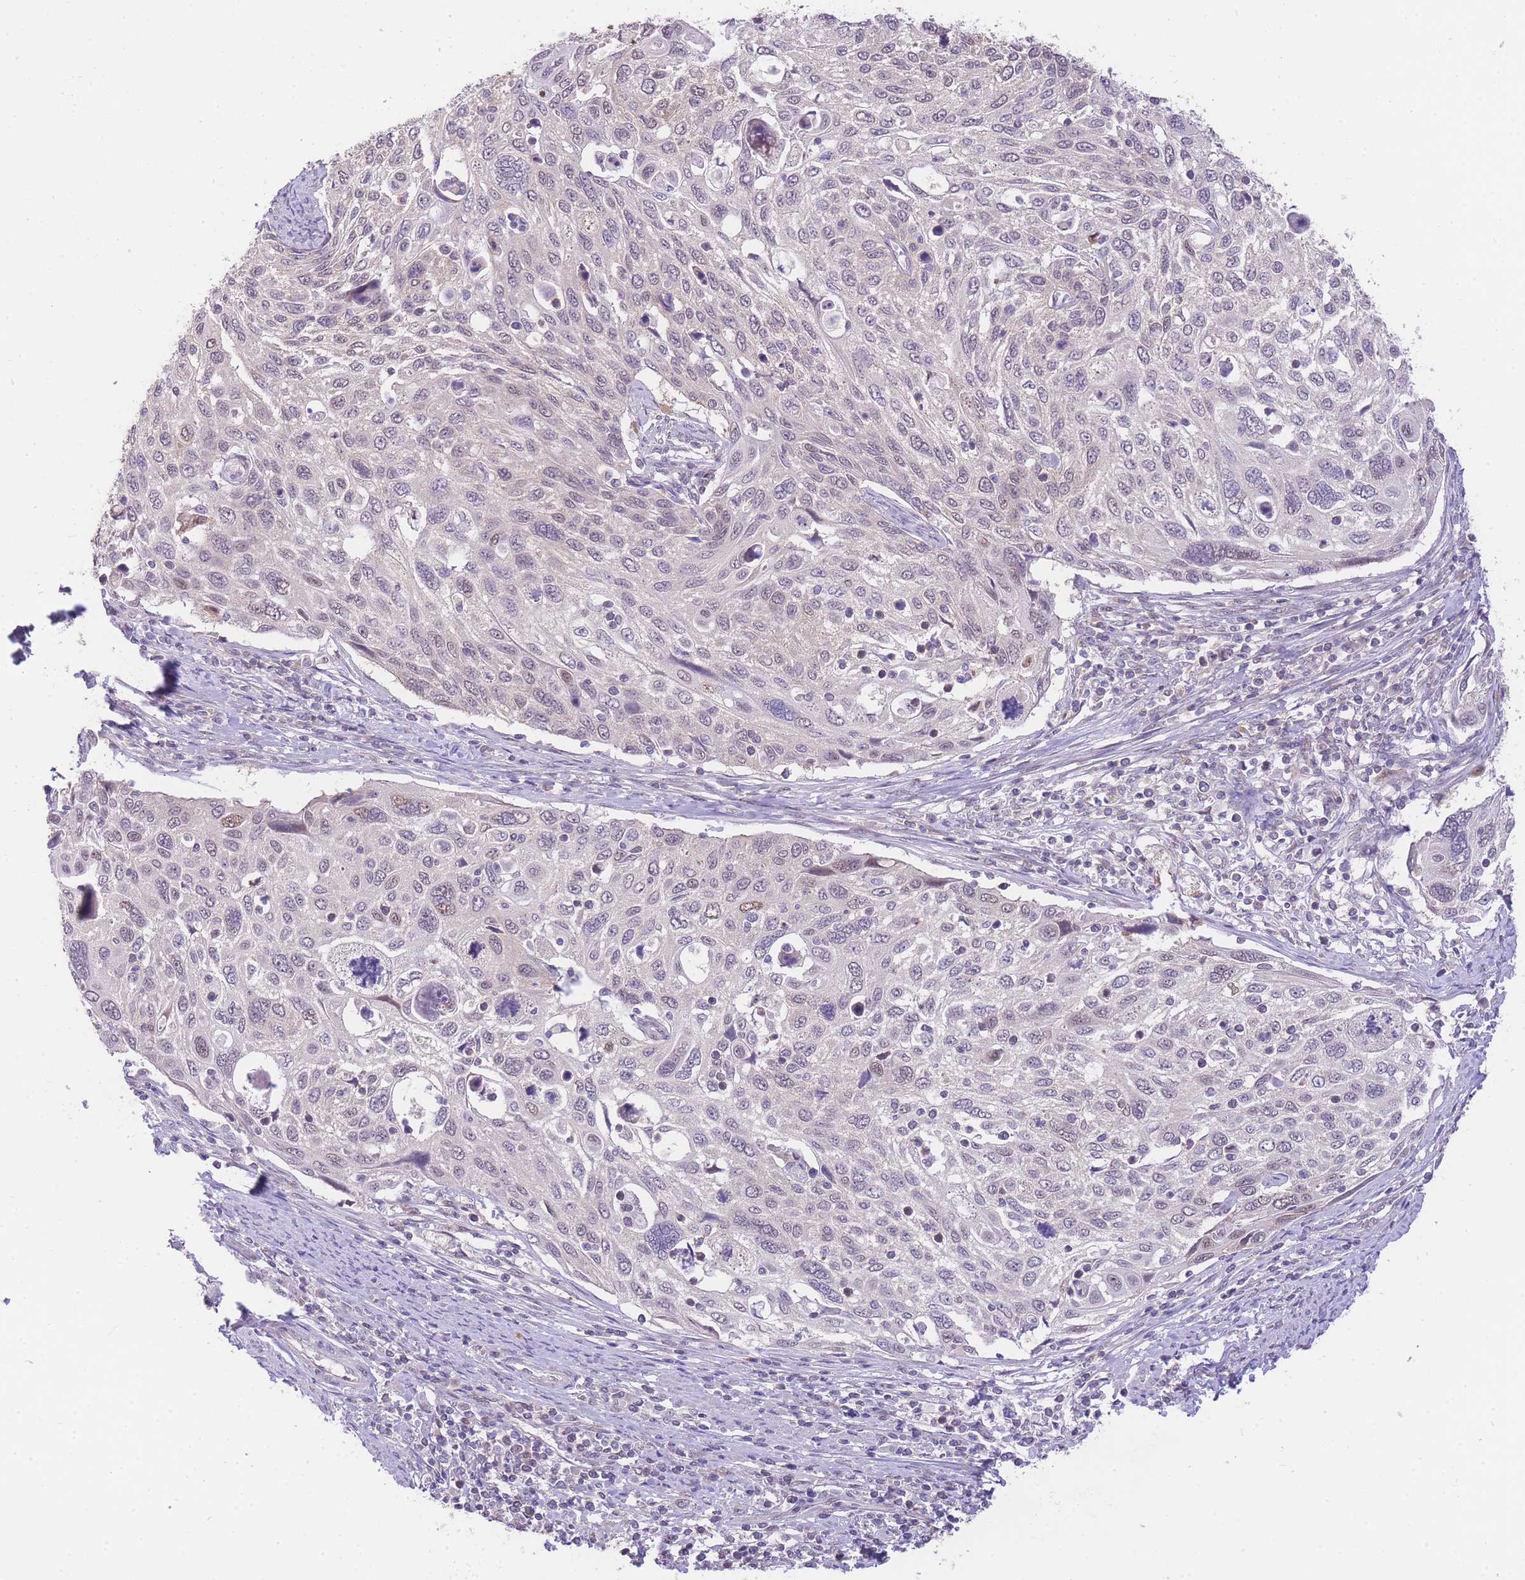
{"staining": {"intensity": "moderate", "quantity": "<25%", "location": "nuclear"}, "tissue": "cervical cancer", "cell_type": "Tumor cells", "image_type": "cancer", "snomed": [{"axis": "morphology", "description": "Squamous cell carcinoma, NOS"}, {"axis": "topography", "description": "Cervix"}], "caption": "Immunohistochemistry (DAB) staining of human cervical cancer (squamous cell carcinoma) demonstrates moderate nuclear protein expression in approximately <25% of tumor cells. The protein is stained brown, and the nuclei are stained in blue (DAB IHC with brightfield microscopy, high magnification).", "gene": "UBXN7", "patient": {"sex": "female", "age": 70}}